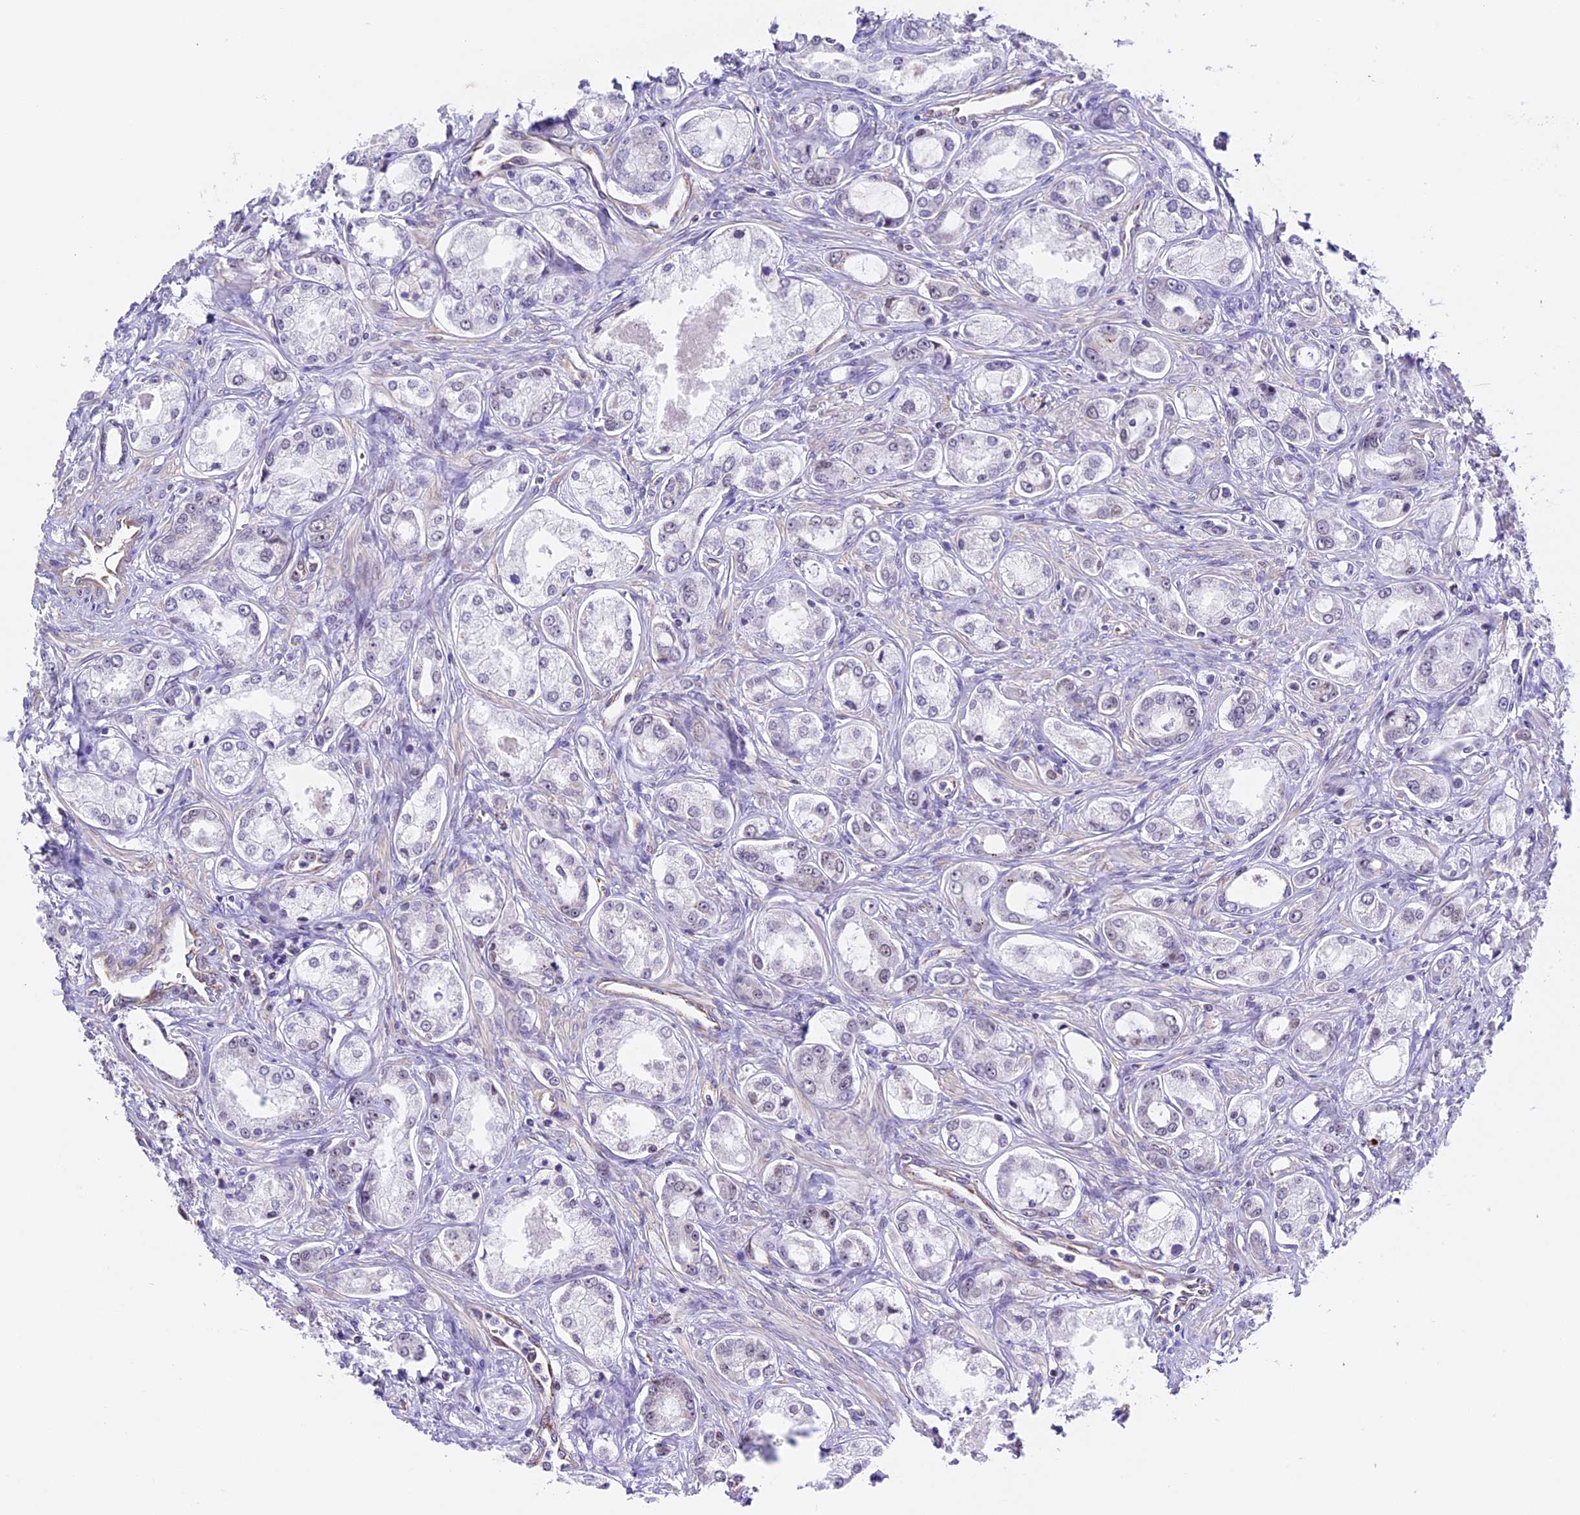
{"staining": {"intensity": "moderate", "quantity": "<25%", "location": "cytoplasmic/membranous"}, "tissue": "prostate cancer", "cell_type": "Tumor cells", "image_type": "cancer", "snomed": [{"axis": "morphology", "description": "Adenocarcinoma, Low grade"}, {"axis": "topography", "description": "Prostate"}], "caption": "A histopathology image of prostate cancer stained for a protein exhibits moderate cytoplasmic/membranous brown staining in tumor cells.", "gene": "TFAM", "patient": {"sex": "male", "age": 68}}